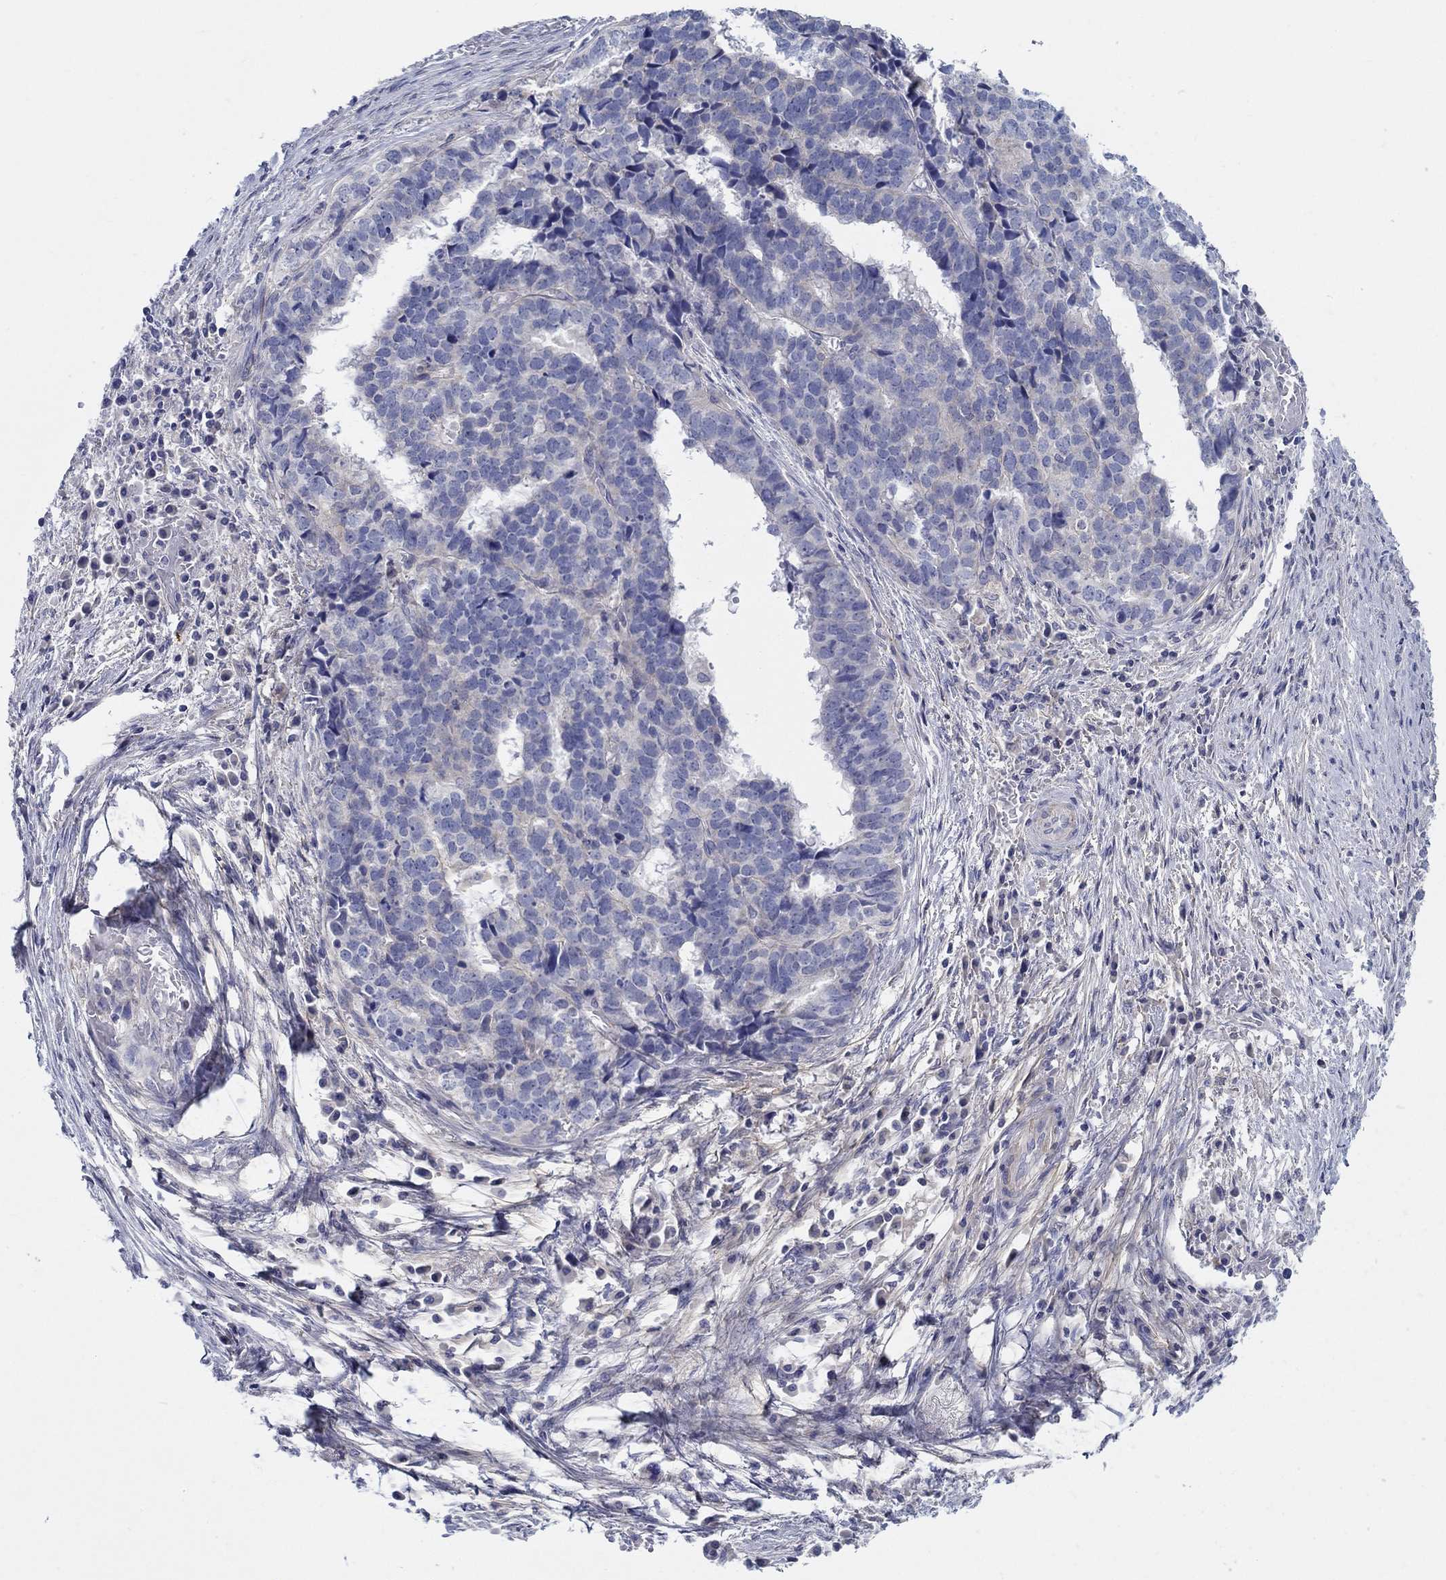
{"staining": {"intensity": "negative", "quantity": "none", "location": "none"}, "tissue": "stomach cancer", "cell_type": "Tumor cells", "image_type": "cancer", "snomed": [{"axis": "morphology", "description": "Adenocarcinoma, NOS"}, {"axis": "topography", "description": "Stomach"}], "caption": "The IHC histopathology image has no significant positivity in tumor cells of stomach cancer tissue.", "gene": "HAPLN4", "patient": {"sex": "male", "age": 69}}